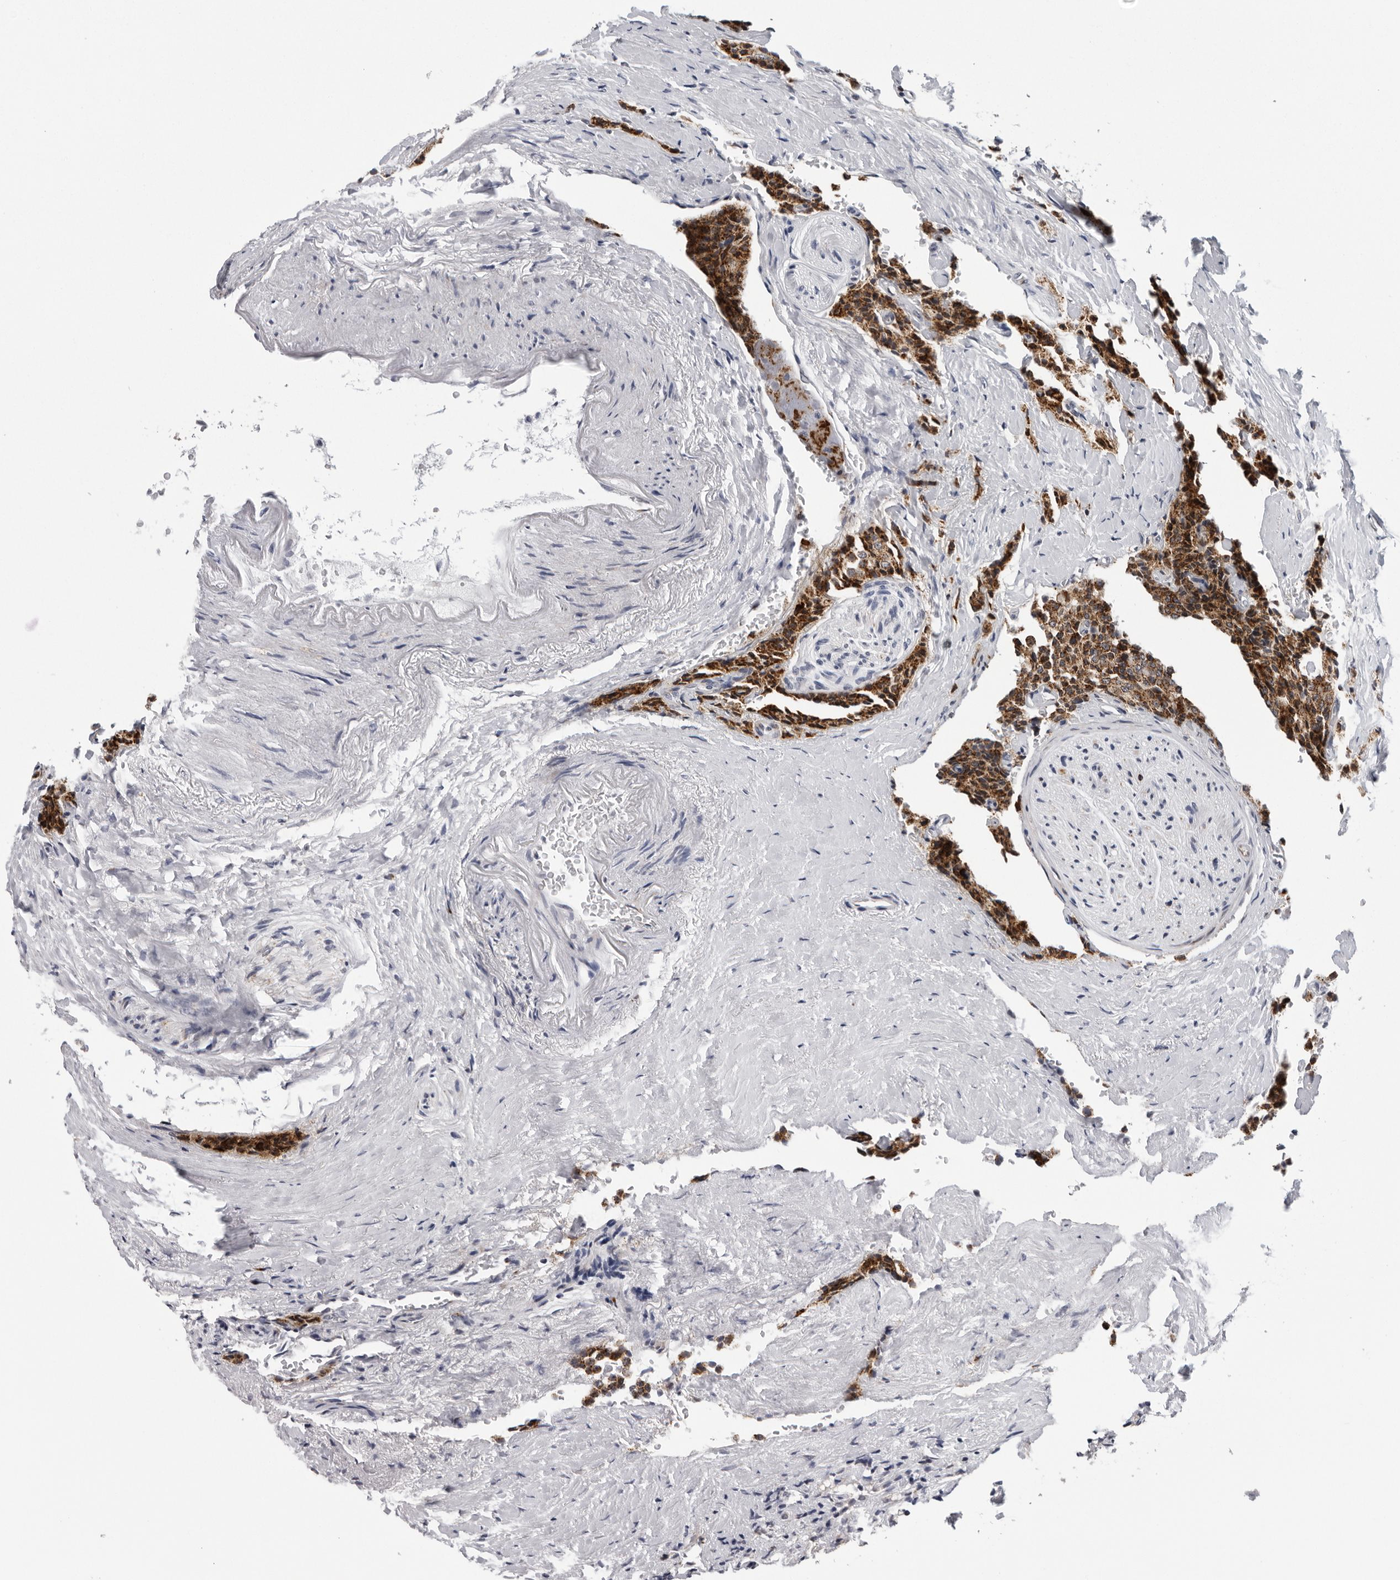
{"staining": {"intensity": "strong", "quantity": ">75%", "location": "cytoplasmic/membranous"}, "tissue": "carcinoid", "cell_type": "Tumor cells", "image_type": "cancer", "snomed": [{"axis": "morphology", "description": "Carcinoid, malignant, NOS"}, {"axis": "topography", "description": "Colon"}], "caption": "Approximately >75% of tumor cells in carcinoid (malignant) reveal strong cytoplasmic/membranous protein positivity as visualized by brown immunohistochemical staining.", "gene": "CPT2", "patient": {"sex": "female", "age": 61}}